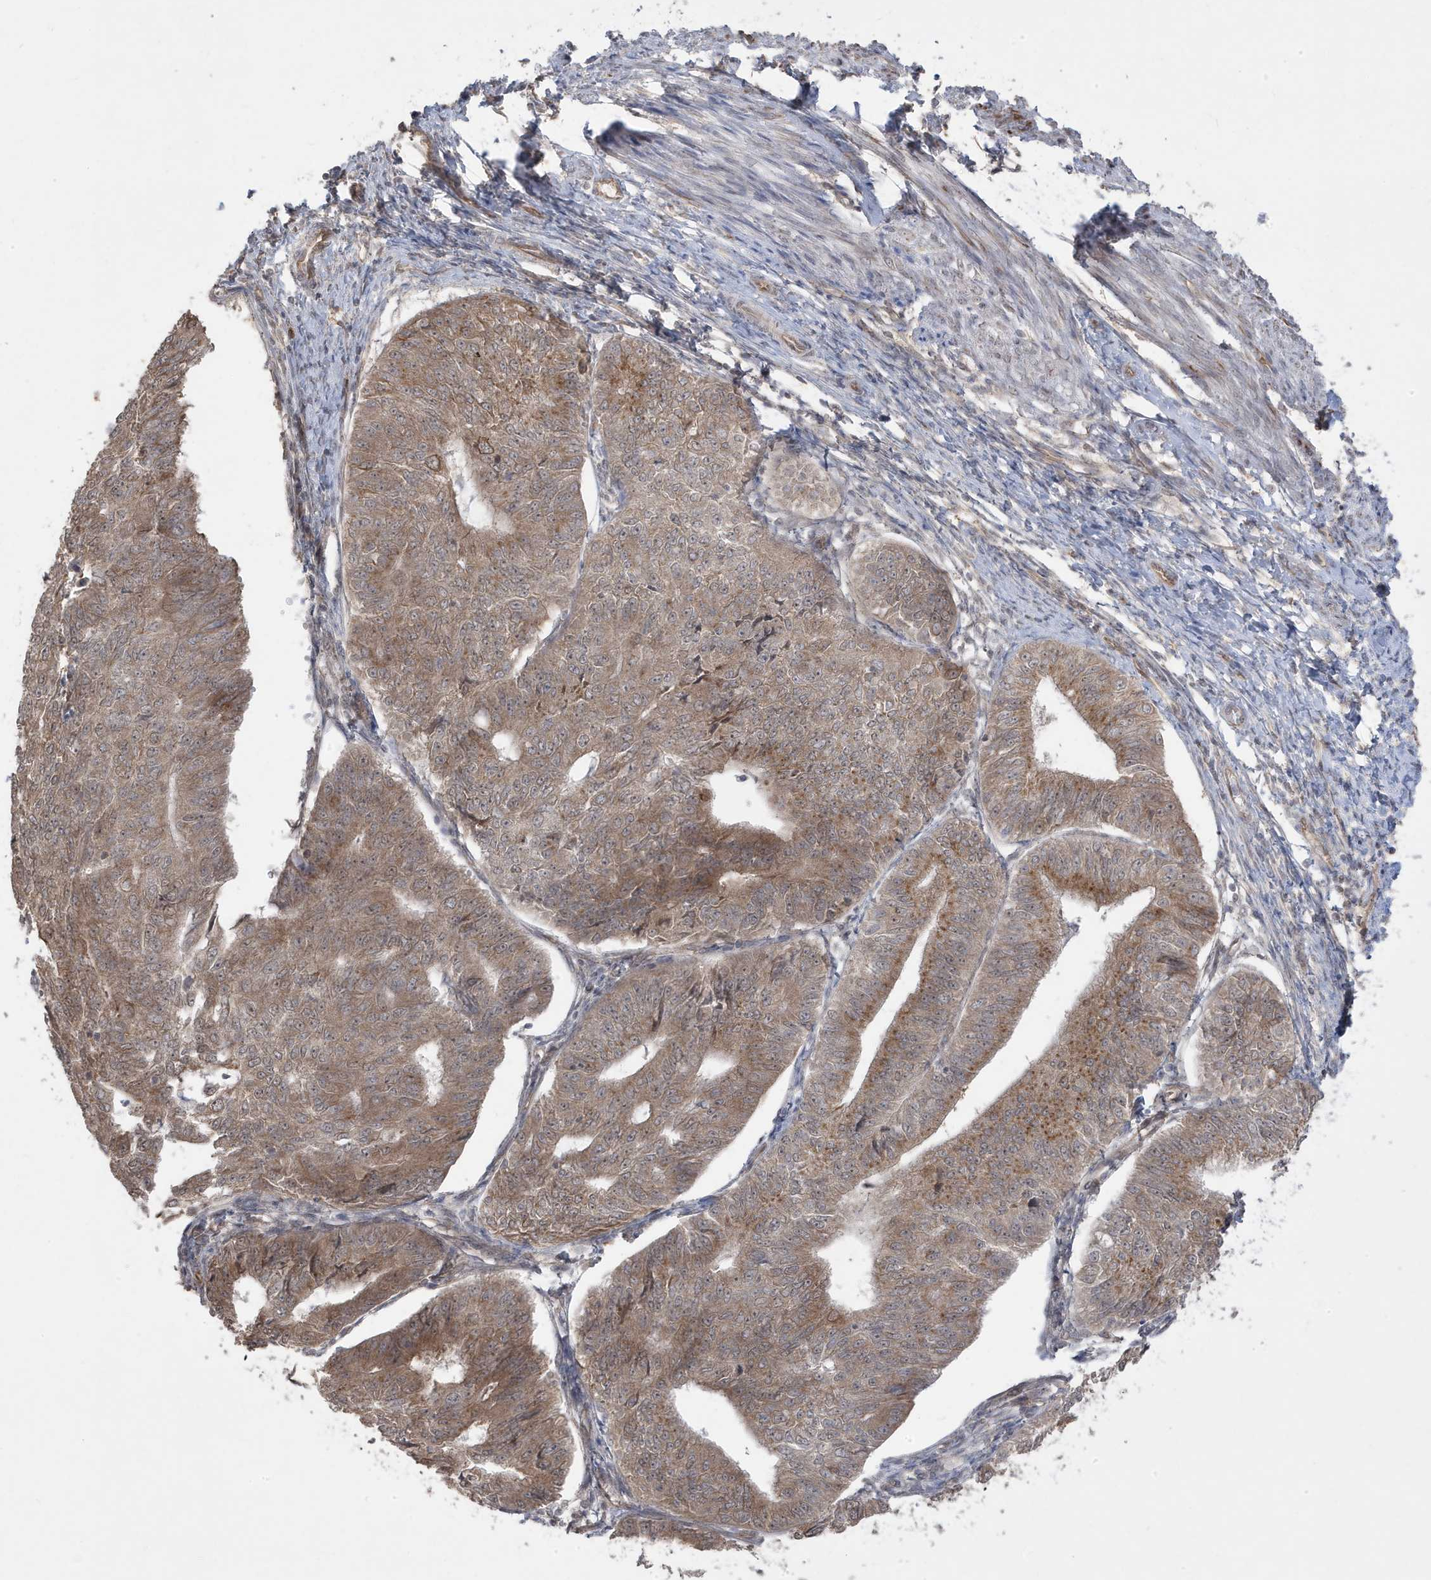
{"staining": {"intensity": "moderate", "quantity": ">75%", "location": "cytoplasmic/membranous"}, "tissue": "endometrial cancer", "cell_type": "Tumor cells", "image_type": "cancer", "snomed": [{"axis": "morphology", "description": "Adenocarcinoma, NOS"}, {"axis": "topography", "description": "Endometrium"}], "caption": "This image reveals immunohistochemistry staining of endometrial adenocarcinoma, with medium moderate cytoplasmic/membranous staining in about >75% of tumor cells.", "gene": "DNAJC12", "patient": {"sex": "female", "age": 32}}